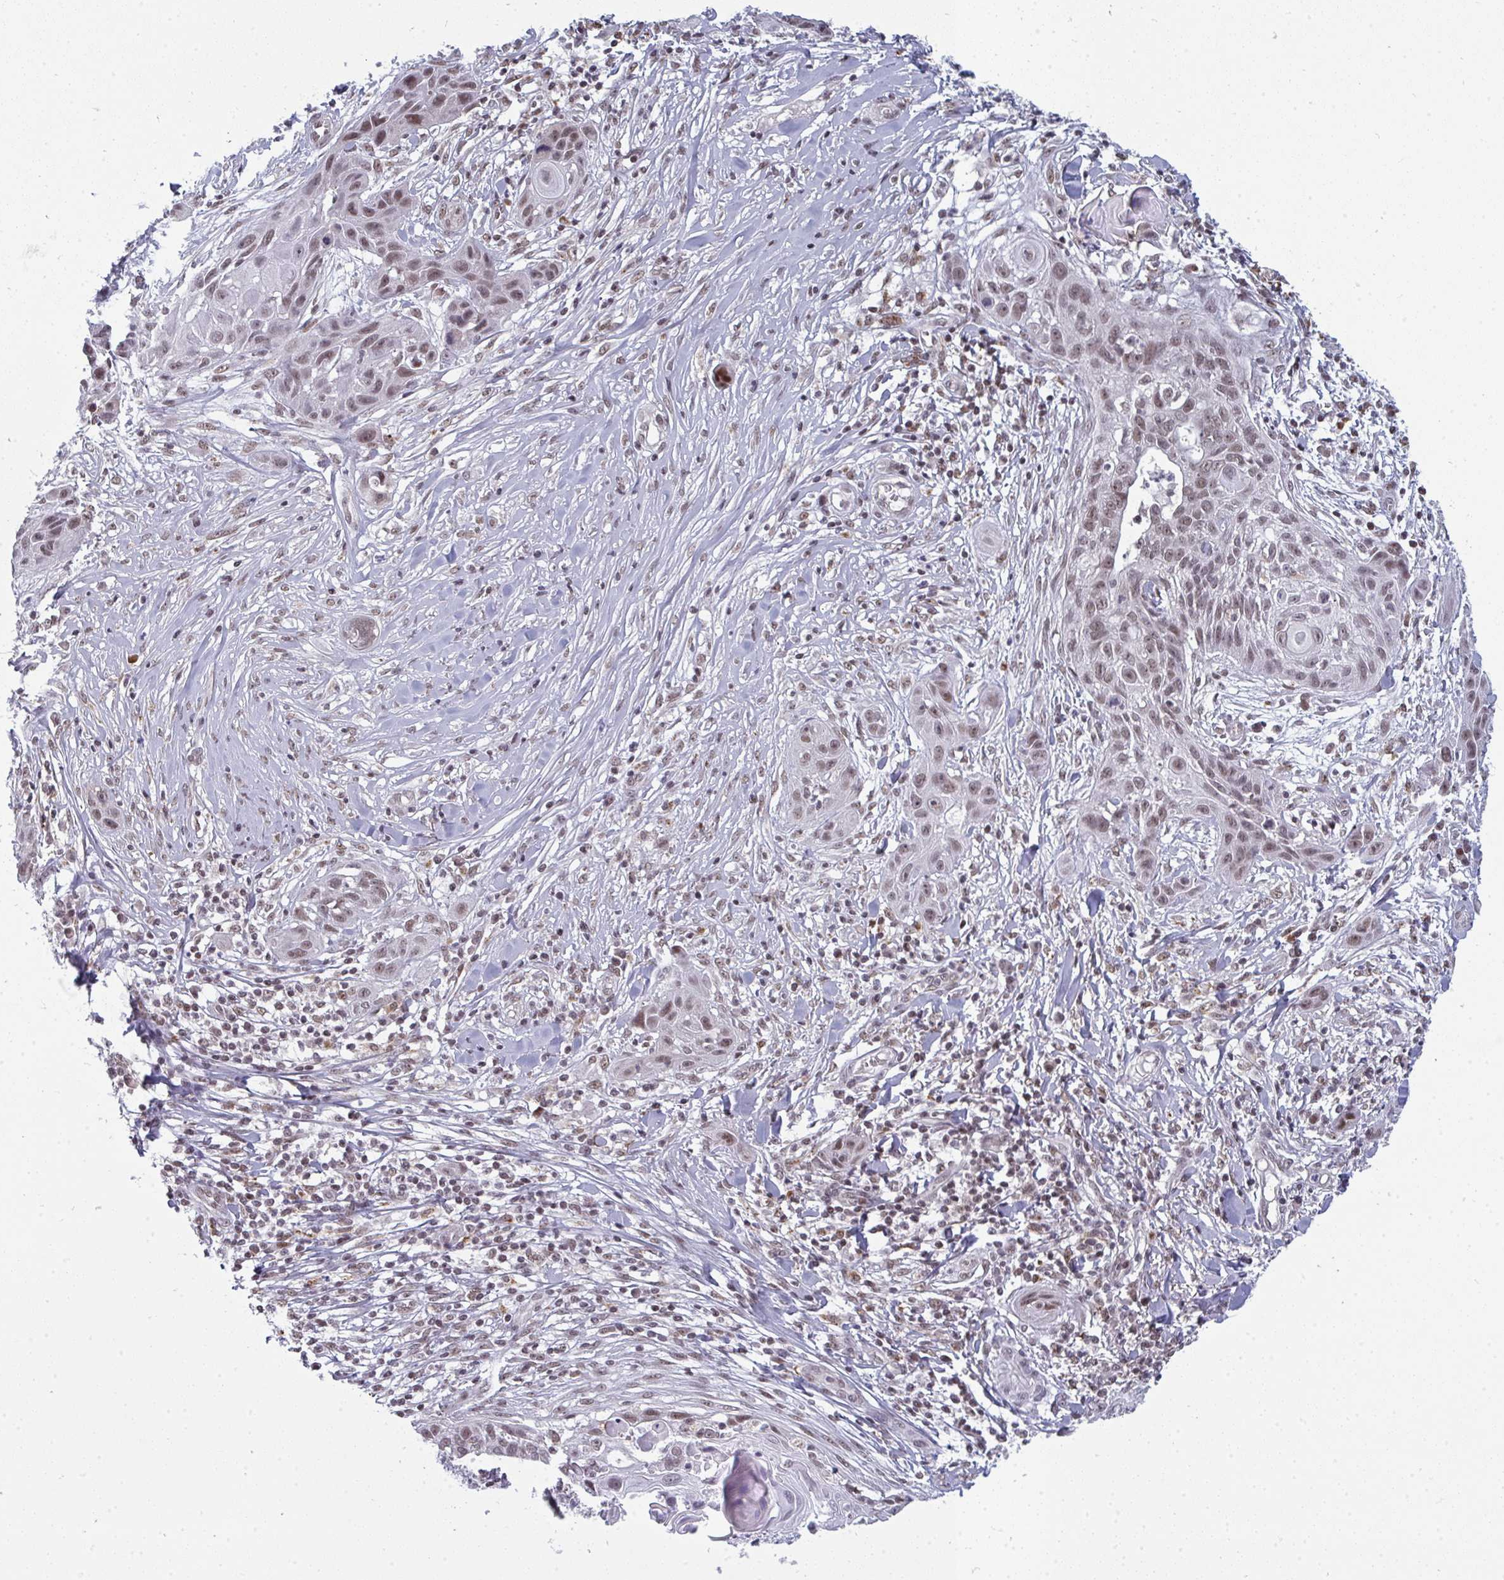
{"staining": {"intensity": "weak", "quantity": ">75%", "location": "nuclear"}, "tissue": "skin cancer", "cell_type": "Tumor cells", "image_type": "cancer", "snomed": [{"axis": "morphology", "description": "Squamous cell carcinoma, NOS"}, {"axis": "topography", "description": "Skin"}, {"axis": "topography", "description": "Vulva"}], "caption": "Protein staining of skin cancer tissue exhibits weak nuclear positivity in approximately >75% of tumor cells.", "gene": "ATF1", "patient": {"sex": "female", "age": 83}}